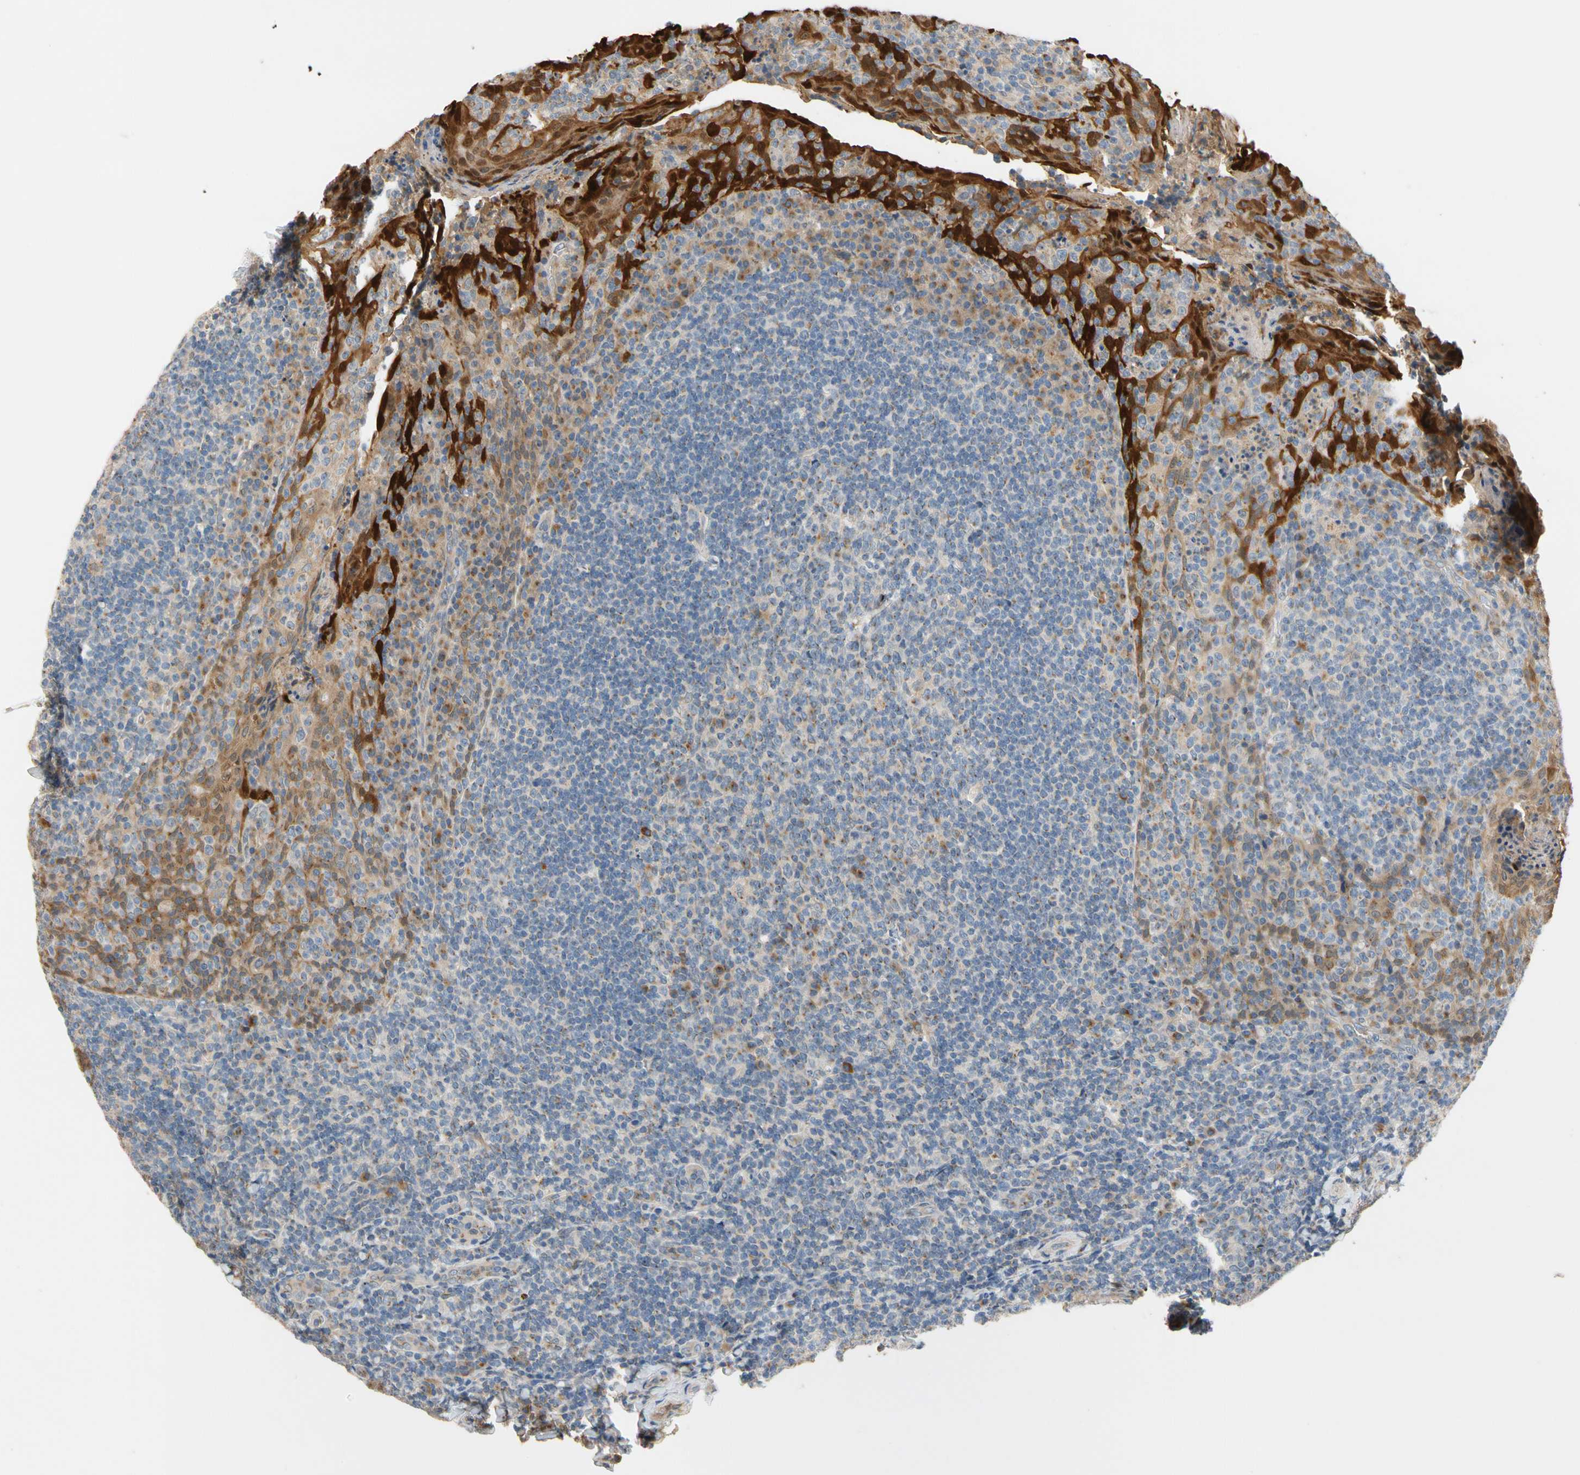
{"staining": {"intensity": "moderate", "quantity": "<25%", "location": "cytoplasmic/membranous"}, "tissue": "tonsil", "cell_type": "Germinal center cells", "image_type": "normal", "snomed": [{"axis": "morphology", "description": "Normal tissue, NOS"}, {"axis": "topography", "description": "Tonsil"}], "caption": "Protein expression by immunohistochemistry (IHC) exhibits moderate cytoplasmic/membranous expression in about <25% of germinal center cells in unremarkable tonsil.", "gene": "GPSM2", "patient": {"sex": "male", "age": 17}}